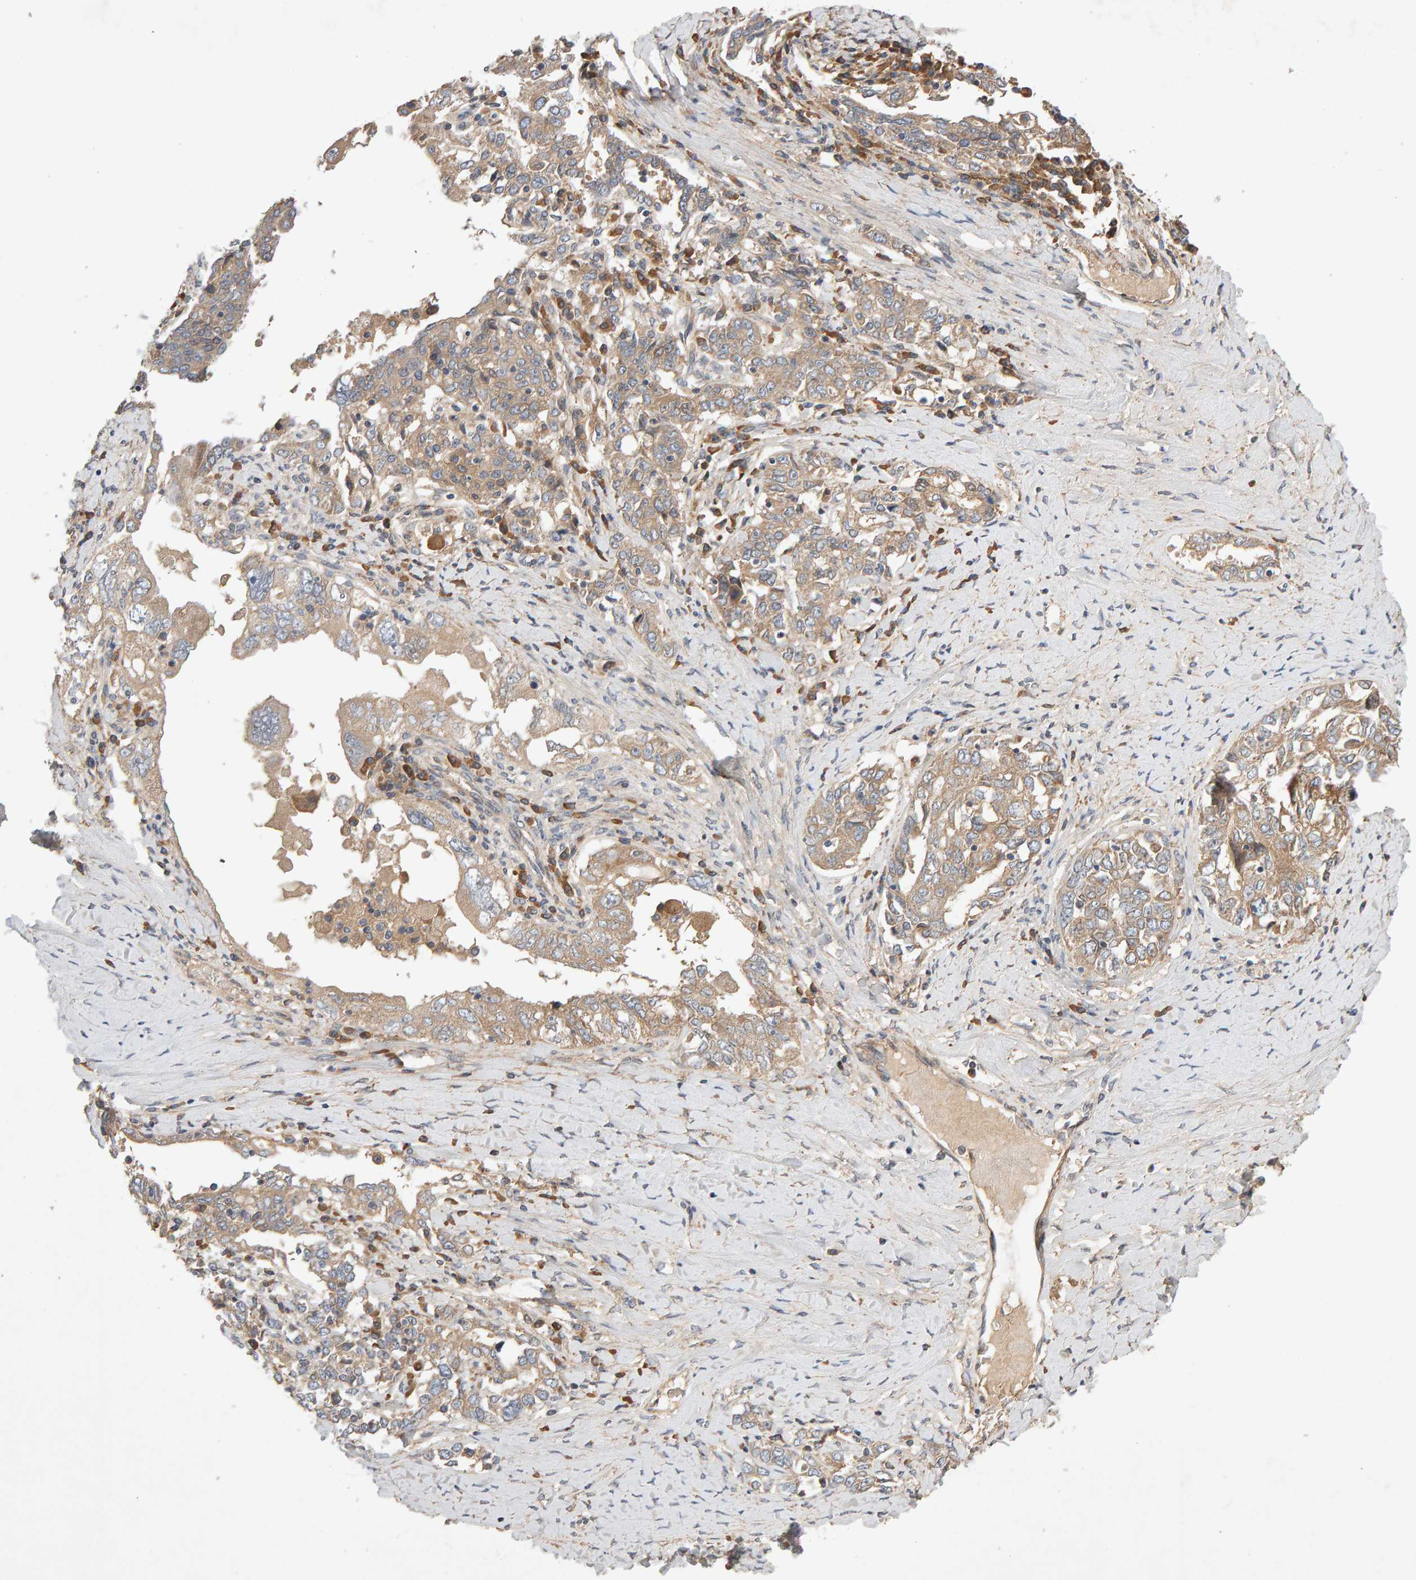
{"staining": {"intensity": "weak", "quantity": ">75%", "location": "cytoplasmic/membranous"}, "tissue": "ovarian cancer", "cell_type": "Tumor cells", "image_type": "cancer", "snomed": [{"axis": "morphology", "description": "Carcinoma, endometroid"}, {"axis": "topography", "description": "Ovary"}], "caption": "Ovarian cancer (endometroid carcinoma) tissue exhibits weak cytoplasmic/membranous staining in approximately >75% of tumor cells, visualized by immunohistochemistry. (DAB (3,3'-diaminobenzidine) = brown stain, brightfield microscopy at high magnification).", "gene": "RNF19A", "patient": {"sex": "female", "age": 62}}